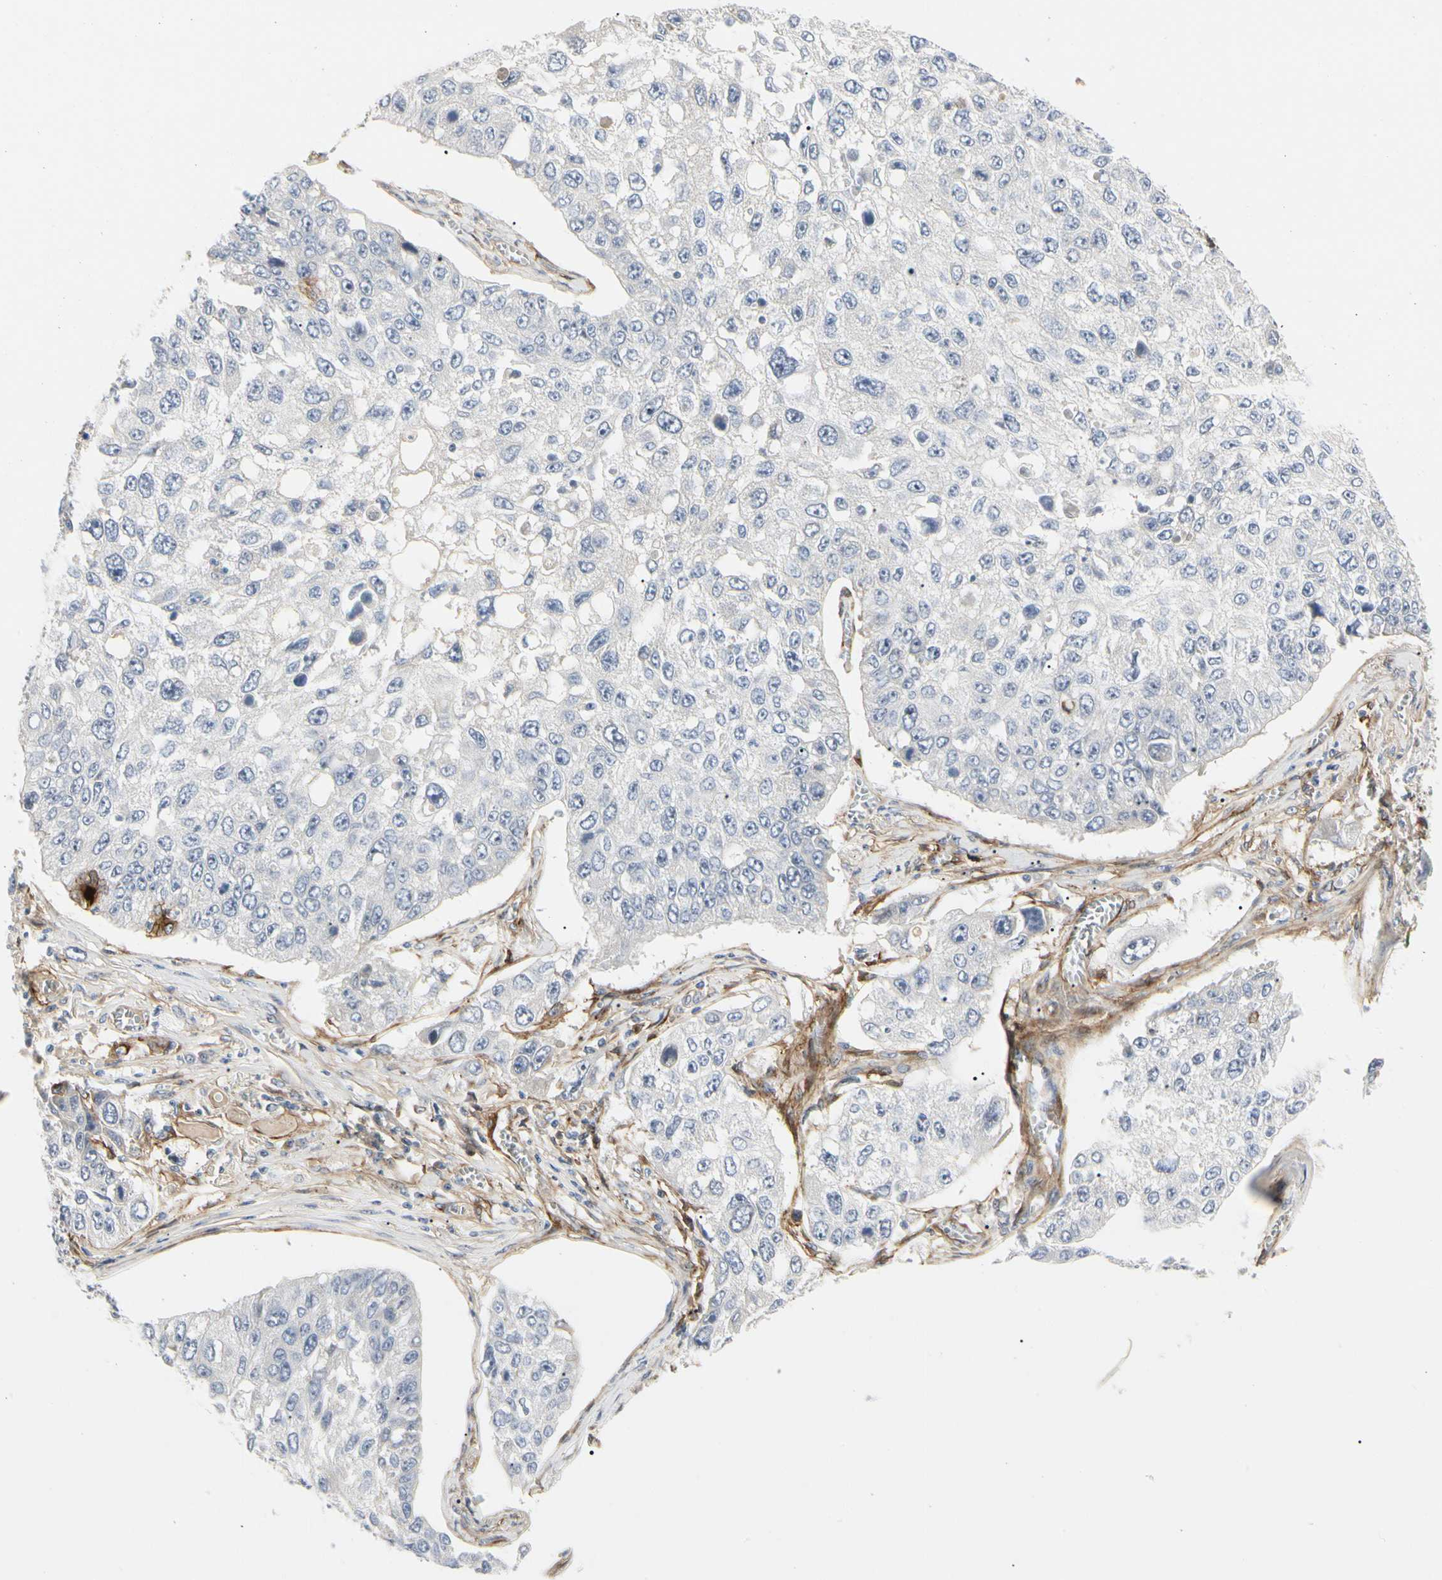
{"staining": {"intensity": "negative", "quantity": "none", "location": "none"}, "tissue": "lung cancer", "cell_type": "Tumor cells", "image_type": "cancer", "snomed": [{"axis": "morphology", "description": "Squamous cell carcinoma, NOS"}, {"axis": "topography", "description": "Lung"}], "caption": "The histopathology image reveals no significant staining in tumor cells of lung squamous cell carcinoma.", "gene": "GGT5", "patient": {"sex": "male", "age": 71}}